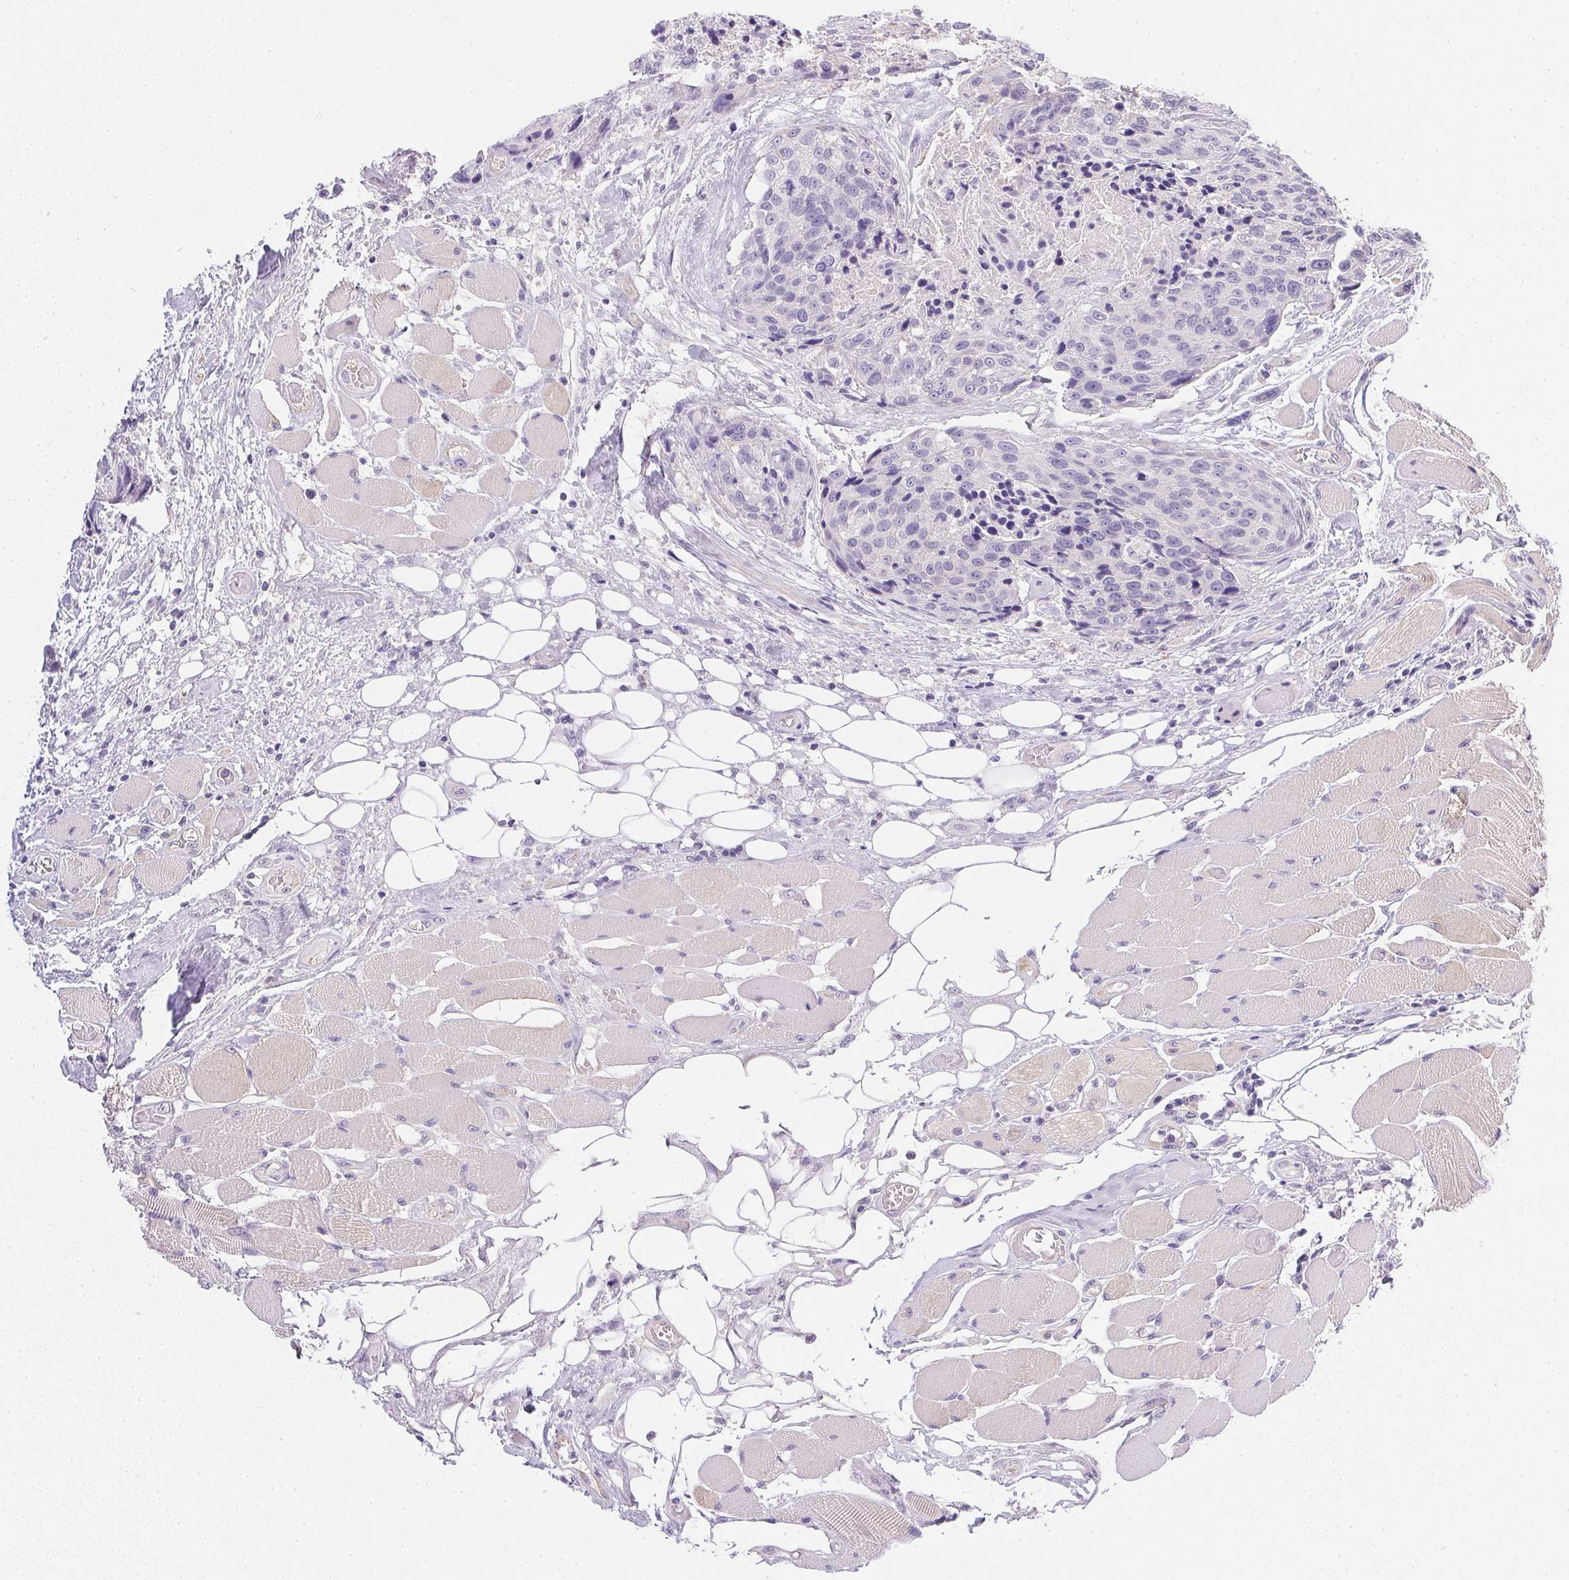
{"staining": {"intensity": "negative", "quantity": "none", "location": "none"}, "tissue": "head and neck cancer", "cell_type": "Tumor cells", "image_type": "cancer", "snomed": [{"axis": "morphology", "description": "Squamous cell carcinoma, NOS"}, {"axis": "topography", "description": "Oral tissue"}, {"axis": "topography", "description": "Head-Neck"}], "caption": "Image shows no significant protein positivity in tumor cells of squamous cell carcinoma (head and neck).", "gene": "SLC17A7", "patient": {"sex": "male", "age": 64}}